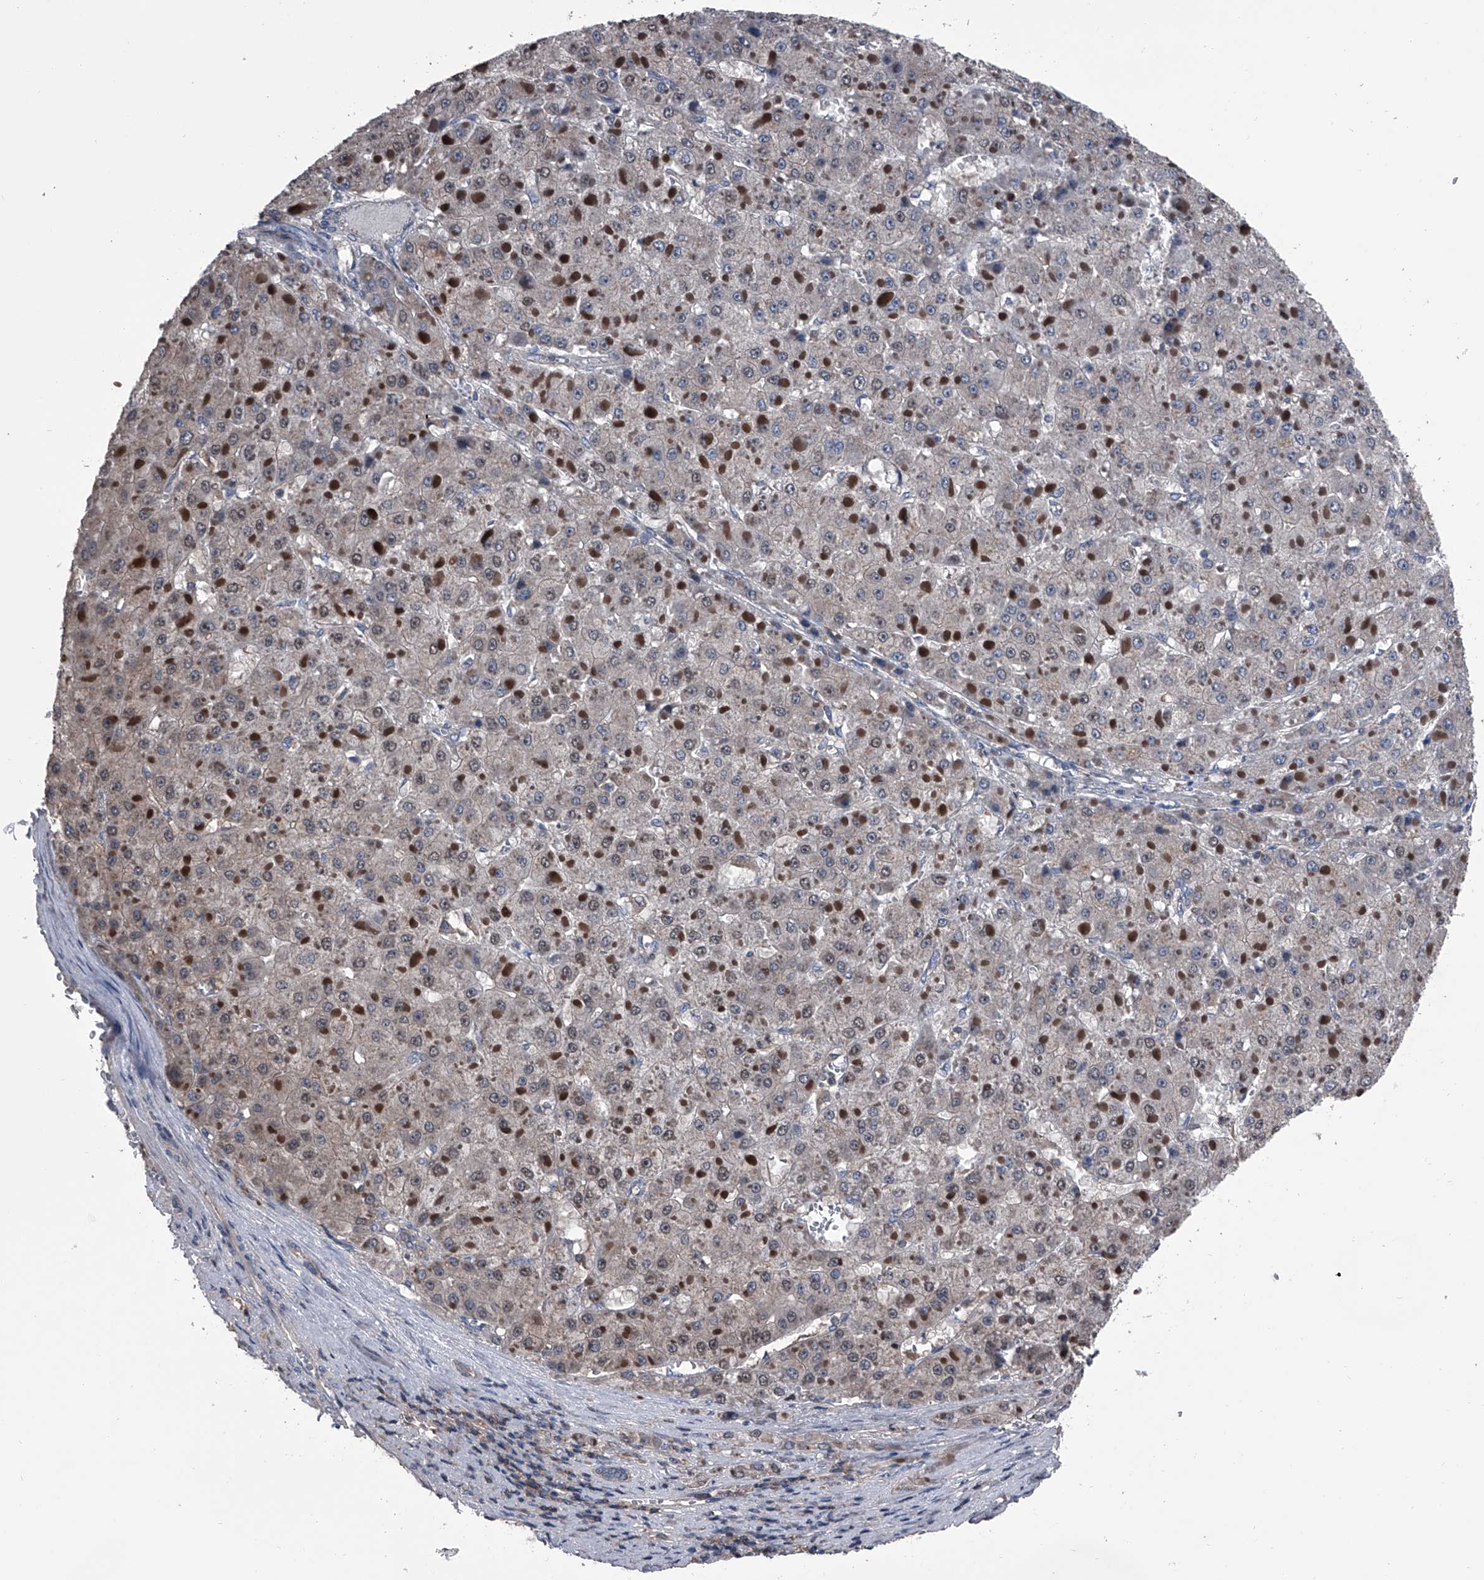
{"staining": {"intensity": "weak", "quantity": "<25%", "location": "cytoplasmic/membranous"}, "tissue": "liver cancer", "cell_type": "Tumor cells", "image_type": "cancer", "snomed": [{"axis": "morphology", "description": "Carcinoma, Hepatocellular, NOS"}, {"axis": "topography", "description": "Liver"}], "caption": "A micrograph of liver cancer stained for a protein demonstrates no brown staining in tumor cells. (DAB (3,3'-diaminobenzidine) immunohistochemistry, high magnification).", "gene": "PIP5K1A", "patient": {"sex": "female", "age": 73}}